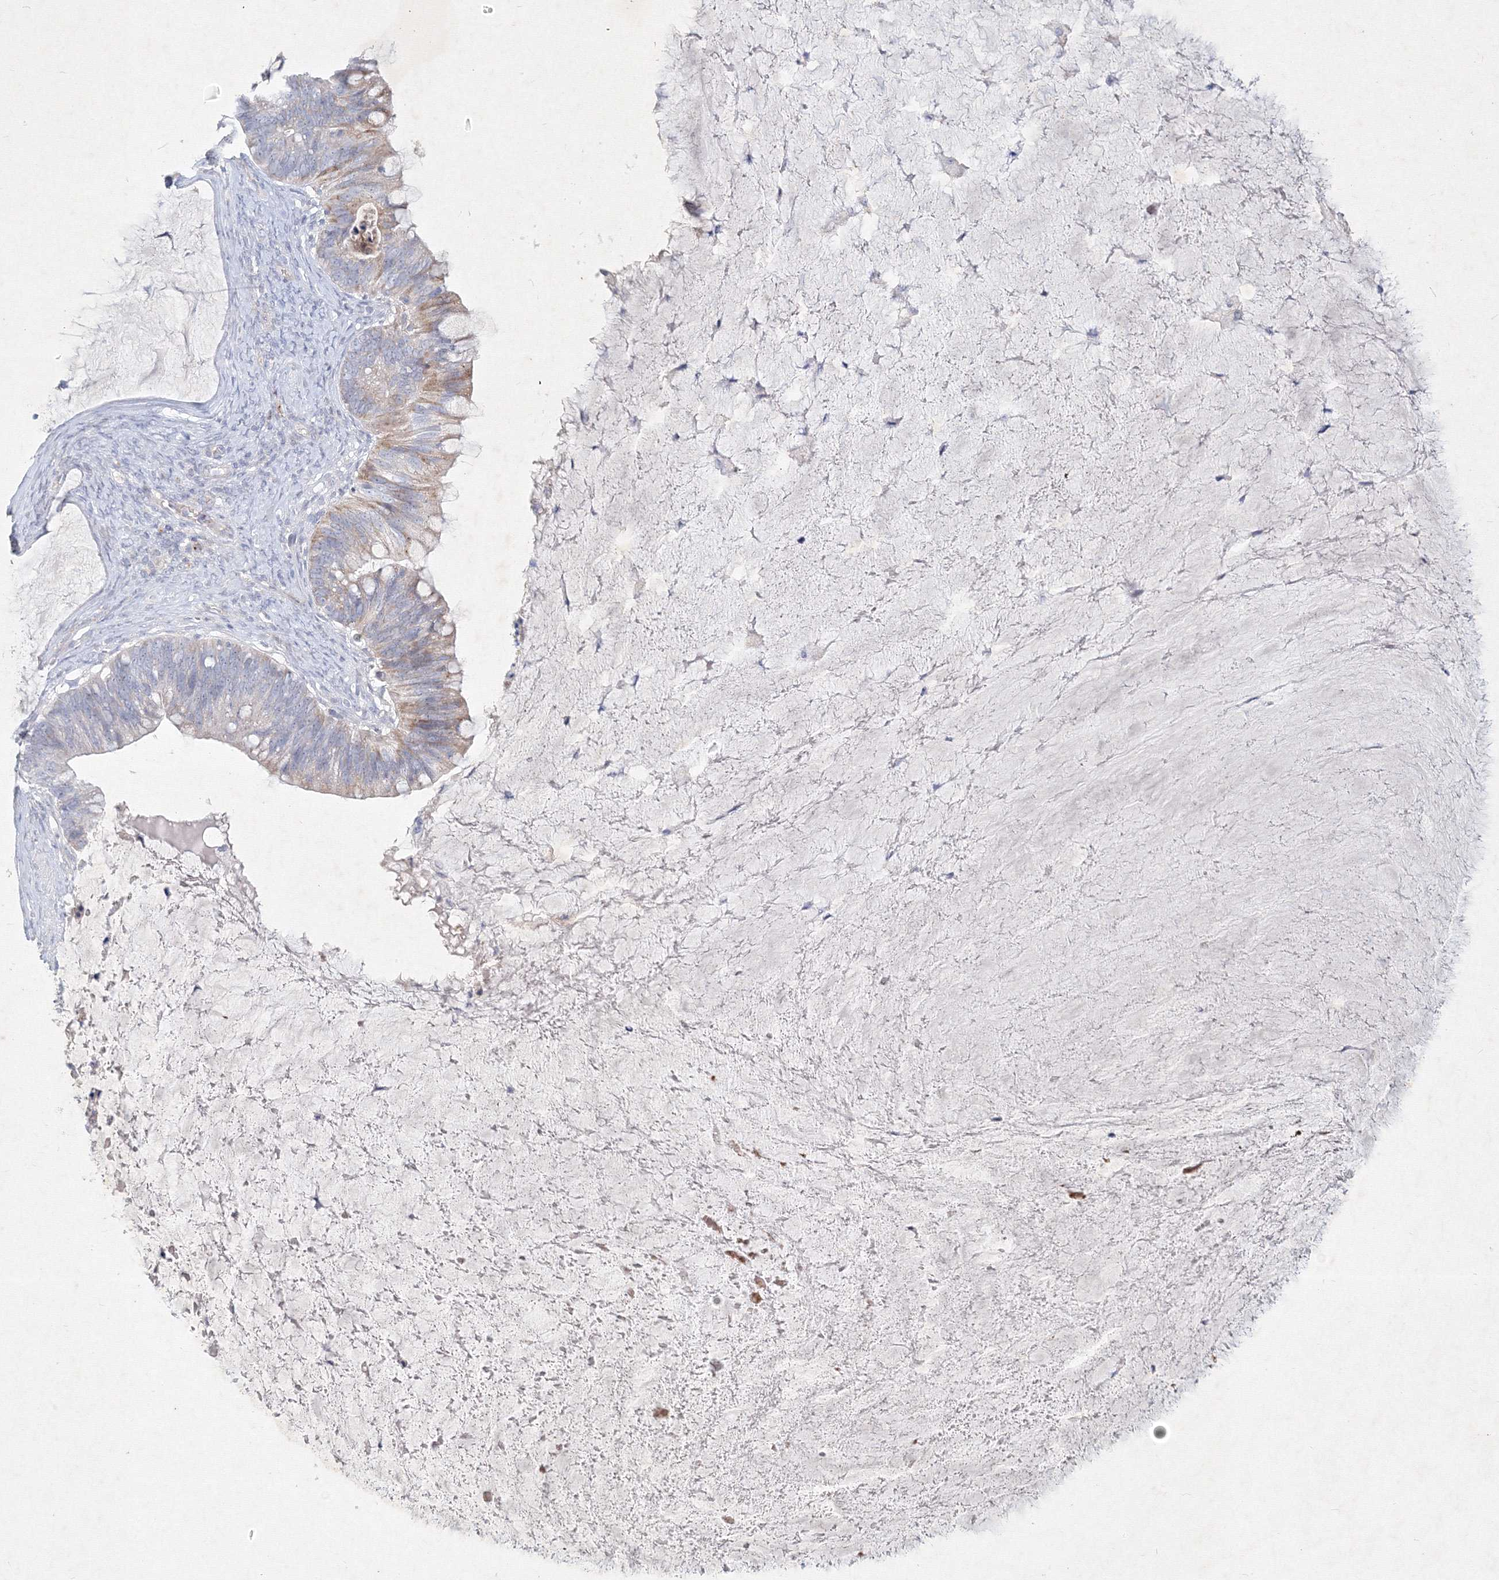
{"staining": {"intensity": "weak", "quantity": "25%-75%", "location": "cytoplasmic/membranous"}, "tissue": "ovarian cancer", "cell_type": "Tumor cells", "image_type": "cancer", "snomed": [{"axis": "morphology", "description": "Cystadenocarcinoma, mucinous, NOS"}, {"axis": "topography", "description": "Ovary"}], "caption": "Human ovarian cancer (mucinous cystadenocarcinoma) stained with a brown dye shows weak cytoplasmic/membranous positive staining in approximately 25%-75% of tumor cells.", "gene": "CXXC4", "patient": {"sex": "female", "age": 61}}